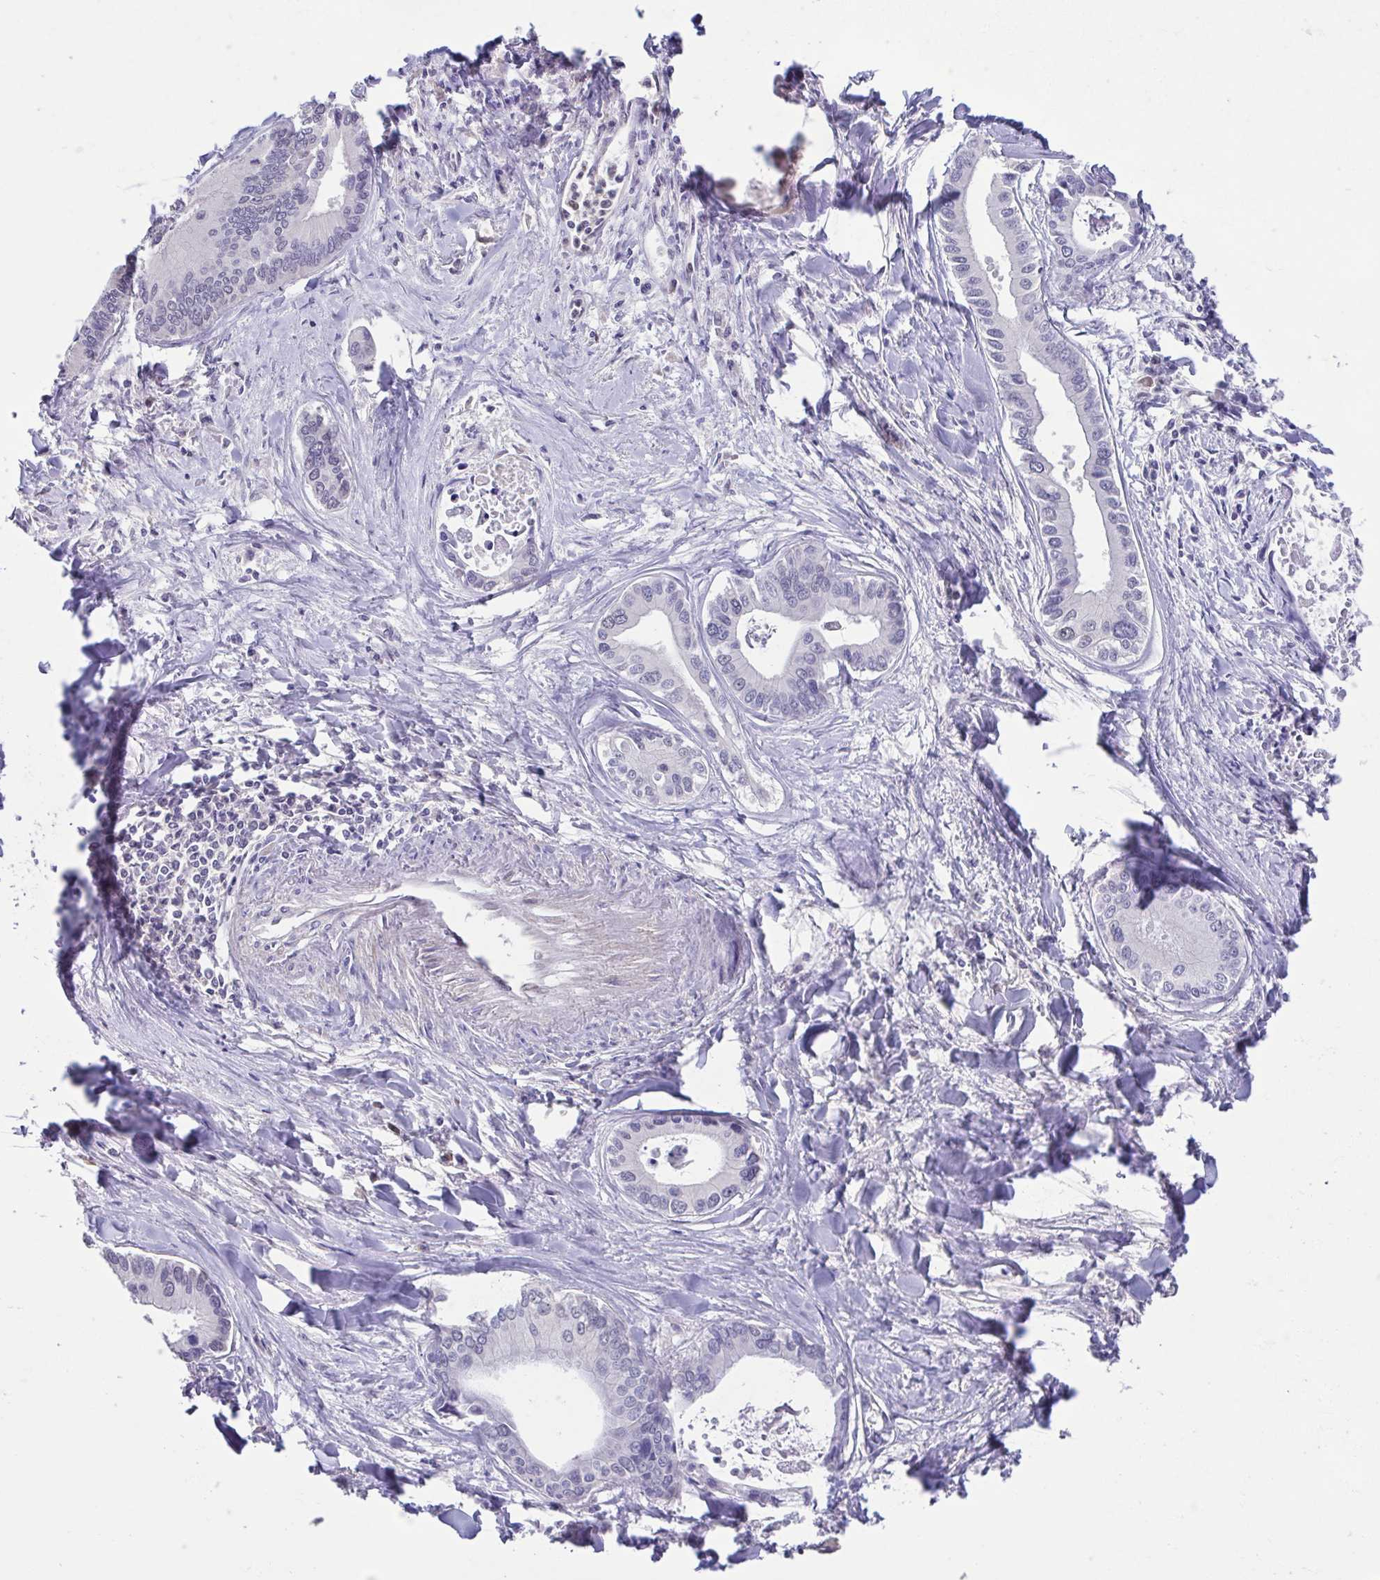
{"staining": {"intensity": "negative", "quantity": "none", "location": "none"}, "tissue": "liver cancer", "cell_type": "Tumor cells", "image_type": "cancer", "snomed": [{"axis": "morphology", "description": "Cholangiocarcinoma"}, {"axis": "topography", "description": "Liver"}], "caption": "A photomicrograph of liver cancer stained for a protein demonstrates no brown staining in tumor cells. The staining is performed using DAB (3,3'-diaminobenzidine) brown chromogen with nuclei counter-stained in using hematoxylin.", "gene": "ACTRT3", "patient": {"sex": "male", "age": 66}}